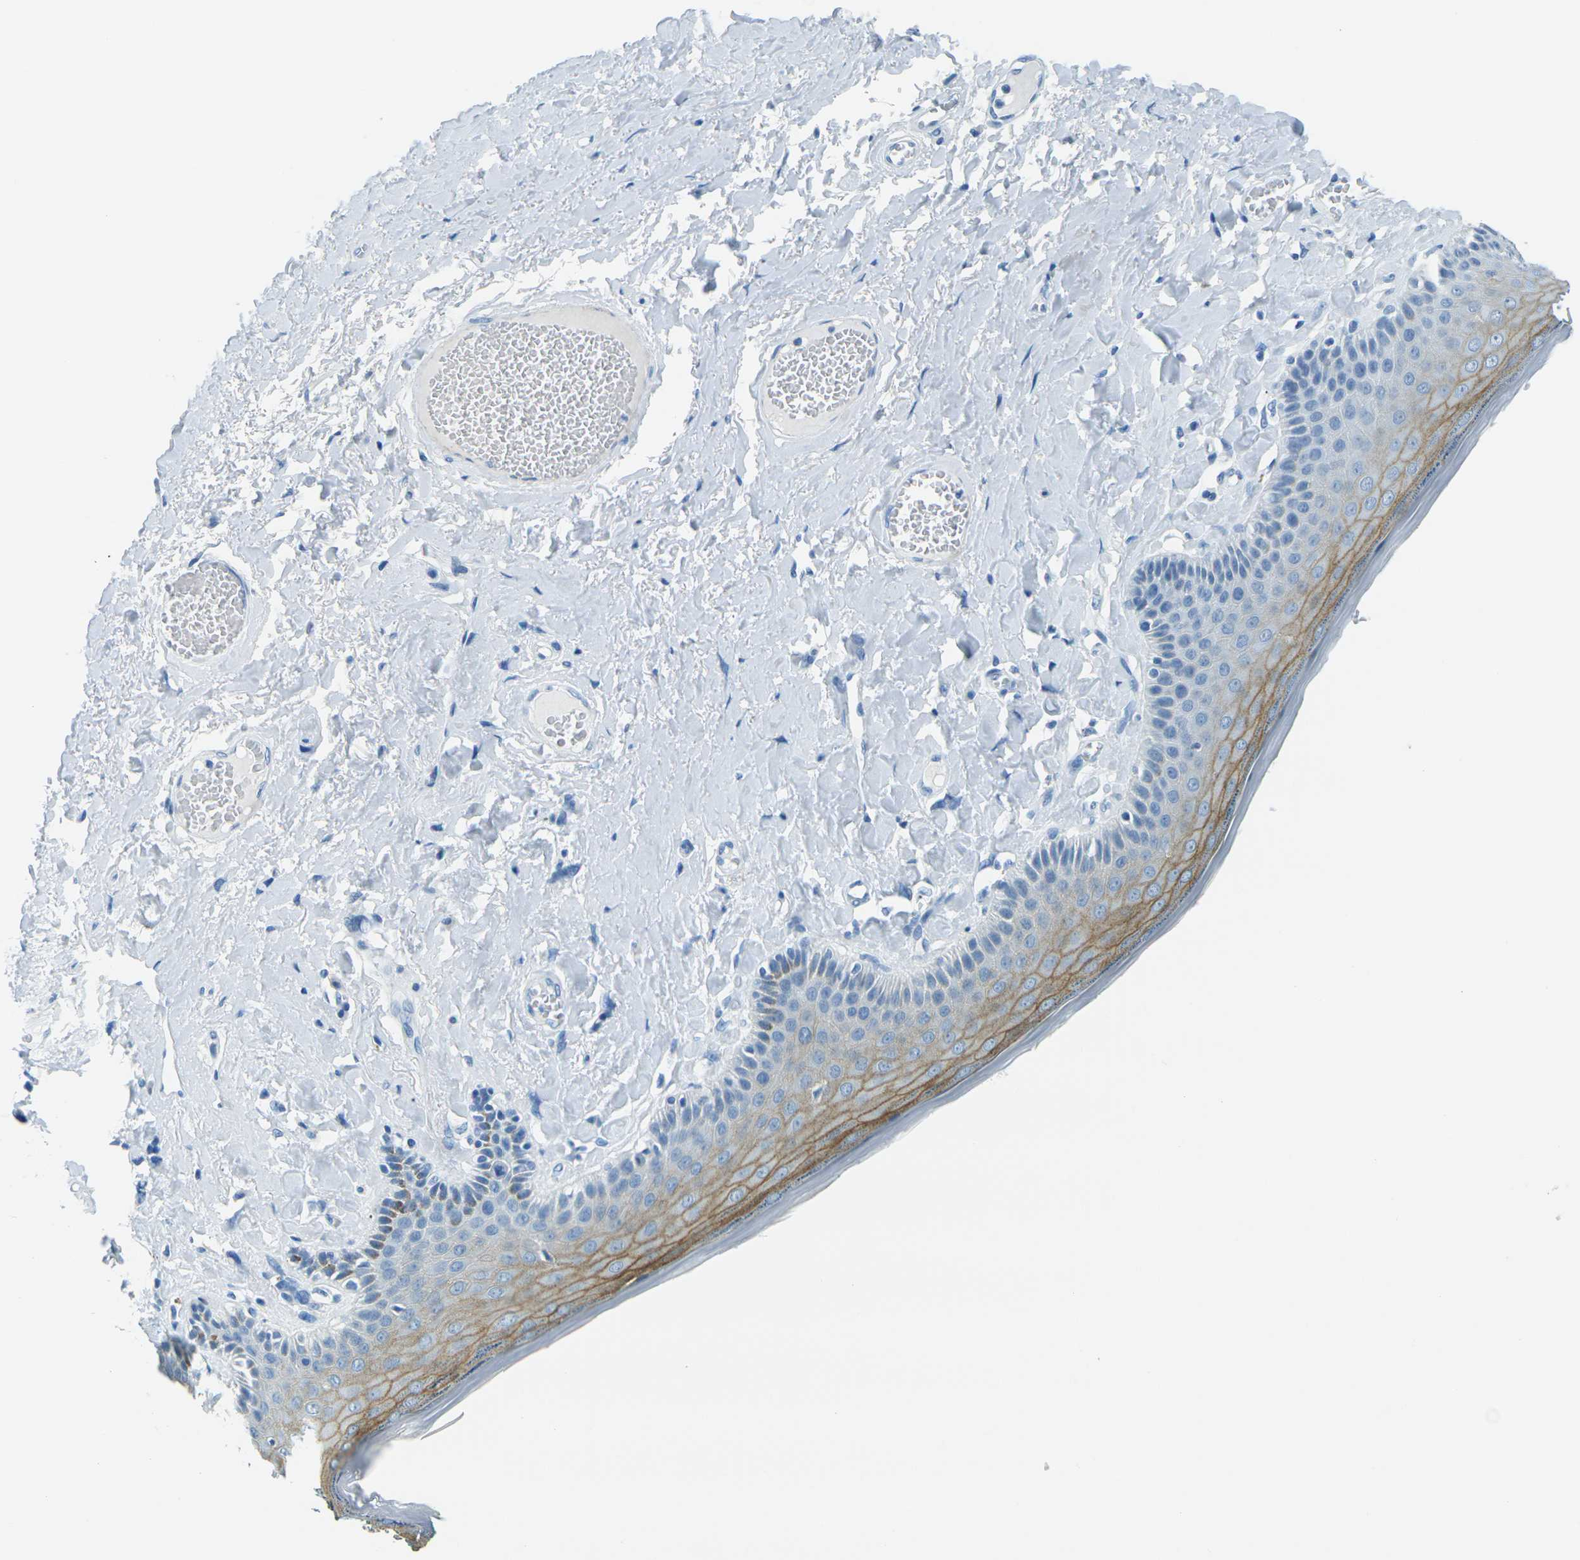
{"staining": {"intensity": "moderate", "quantity": "25%-75%", "location": "cytoplasmic/membranous"}, "tissue": "skin", "cell_type": "Epidermal cells", "image_type": "normal", "snomed": [{"axis": "morphology", "description": "Normal tissue, NOS"}, {"axis": "topography", "description": "Anal"}], "caption": "High-magnification brightfield microscopy of unremarkable skin stained with DAB (3,3'-diaminobenzidine) (brown) and counterstained with hematoxylin (blue). epidermal cells exhibit moderate cytoplasmic/membranous staining is identified in about25%-75% of cells. The staining was performed using DAB to visualize the protein expression in brown, while the nuclei were stained in blue with hematoxylin (Magnification: 20x).", "gene": "OCLN", "patient": {"sex": "male", "age": 69}}